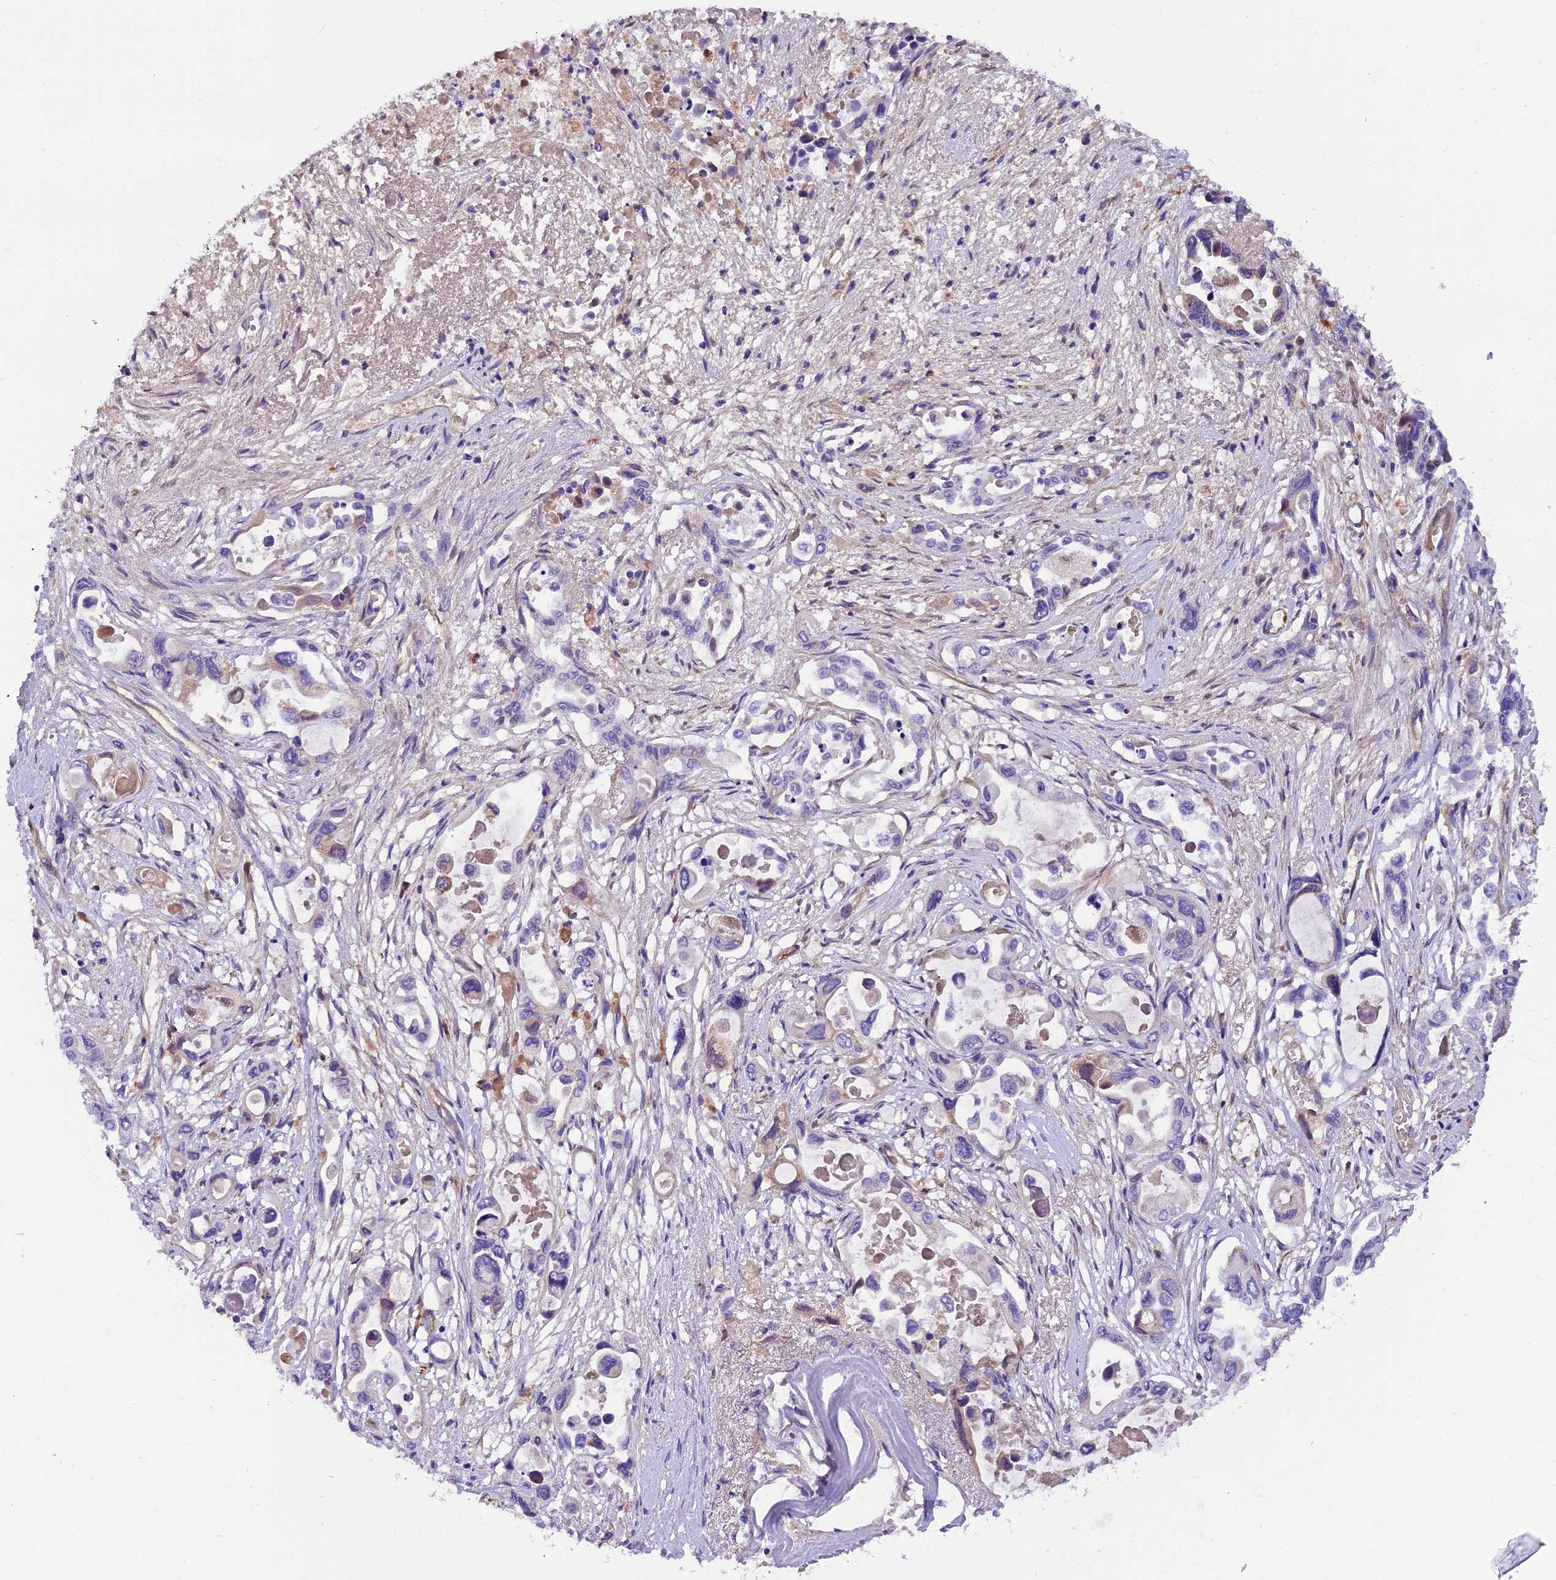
{"staining": {"intensity": "negative", "quantity": "none", "location": "none"}, "tissue": "pancreatic cancer", "cell_type": "Tumor cells", "image_type": "cancer", "snomed": [{"axis": "morphology", "description": "Adenocarcinoma, NOS"}, {"axis": "topography", "description": "Pancreas"}], "caption": "IHC of pancreatic cancer (adenocarcinoma) shows no staining in tumor cells. (DAB (3,3'-diaminobenzidine) immunohistochemistry (IHC) visualized using brightfield microscopy, high magnification).", "gene": "CCDC32", "patient": {"sex": "male", "age": 92}}